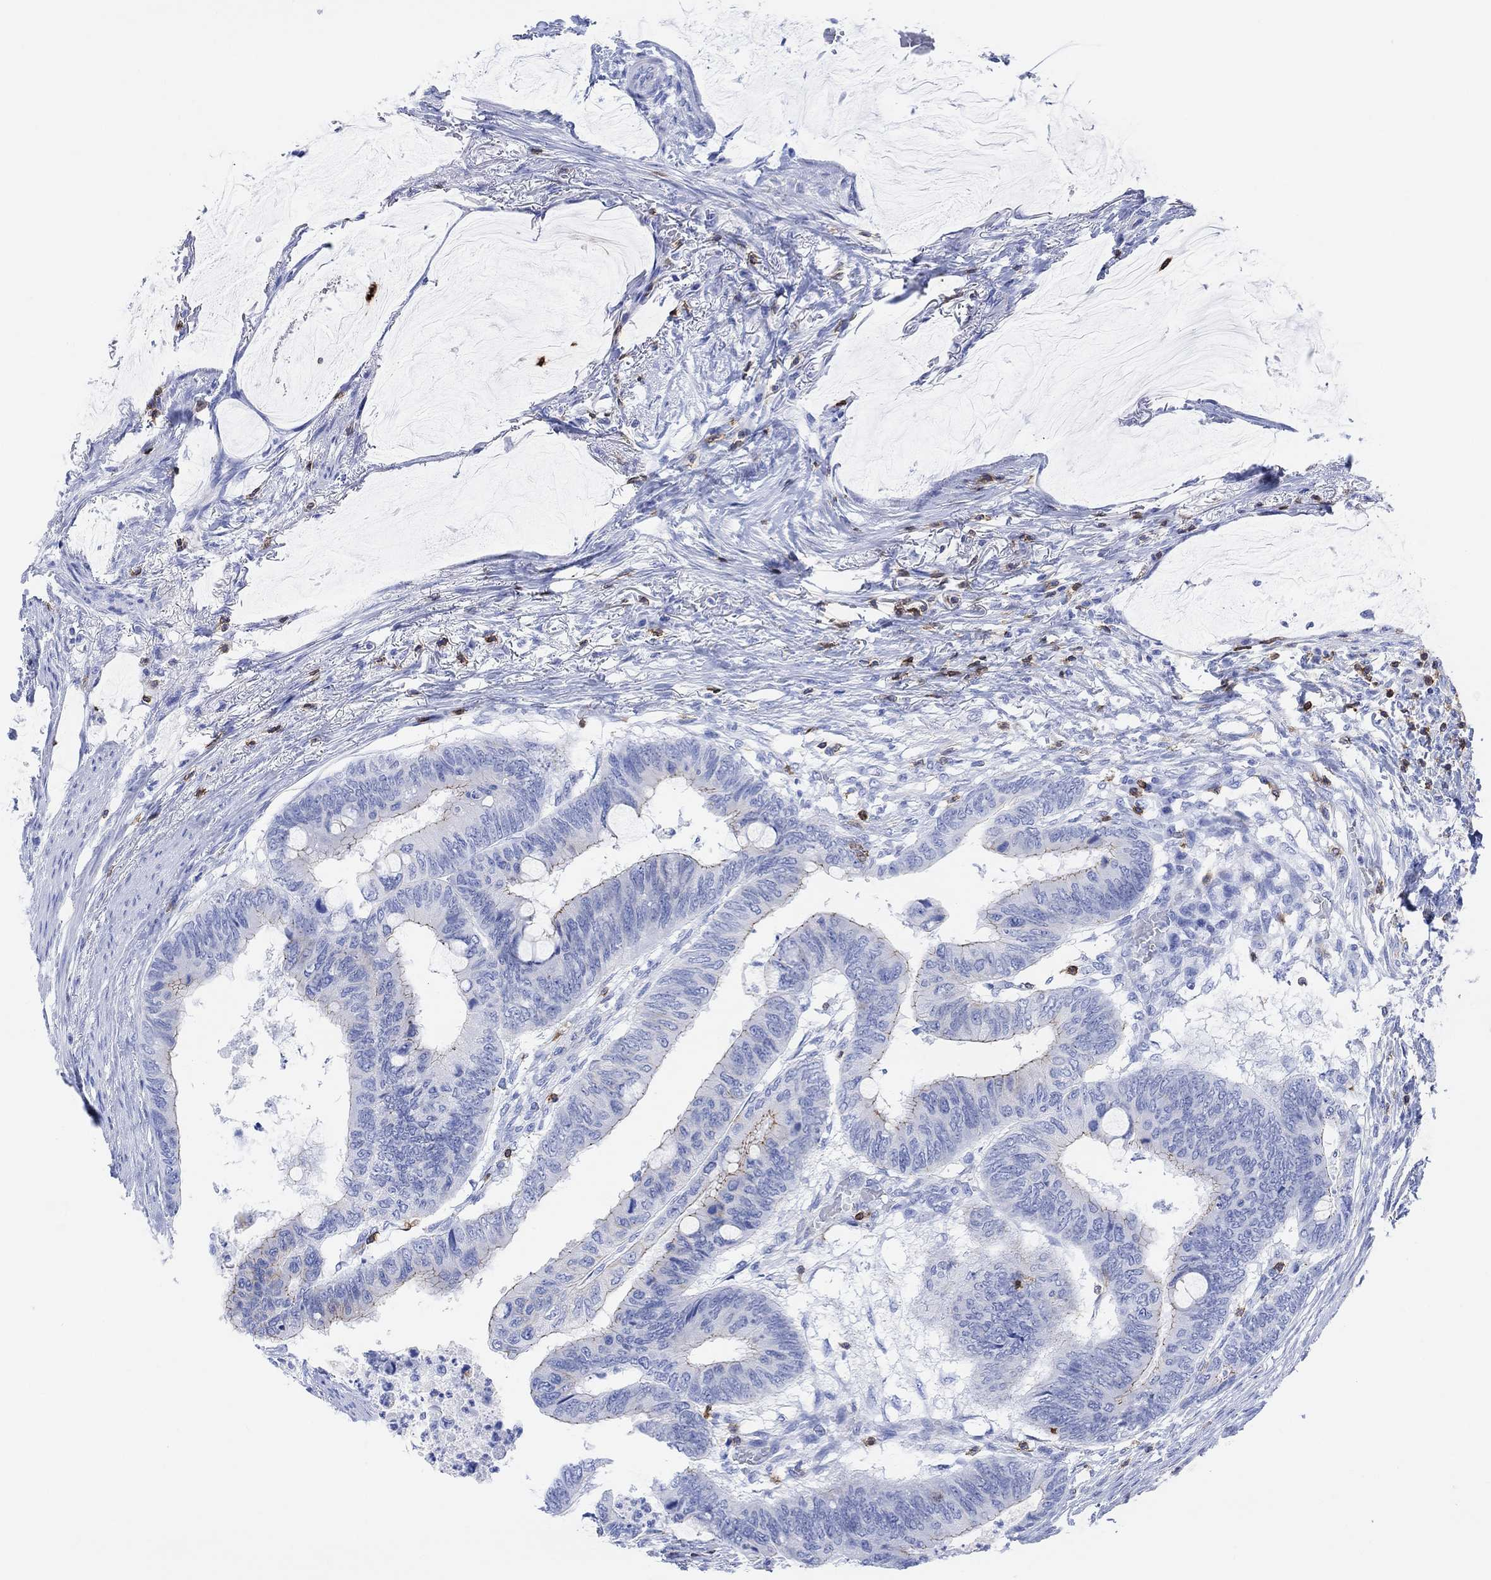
{"staining": {"intensity": "strong", "quantity": "<25%", "location": "cytoplasmic/membranous"}, "tissue": "colorectal cancer", "cell_type": "Tumor cells", "image_type": "cancer", "snomed": [{"axis": "morphology", "description": "Normal tissue, NOS"}, {"axis": "morphology", "description": "Adenocarcinoma, NOS"}, {"axis": "topography", "description": "Rectum"}, {"axis": "topography", "description": "Peripheral nerve tissue"}], "caption": "Immunohistochemistry of human colorectal cancer shows medium levels of strong cytoplasmic/membranous positivity in approximately <25% of tumor cells.", "gene": "GPR65", "patient": {"sex": "male", "age": 92}}